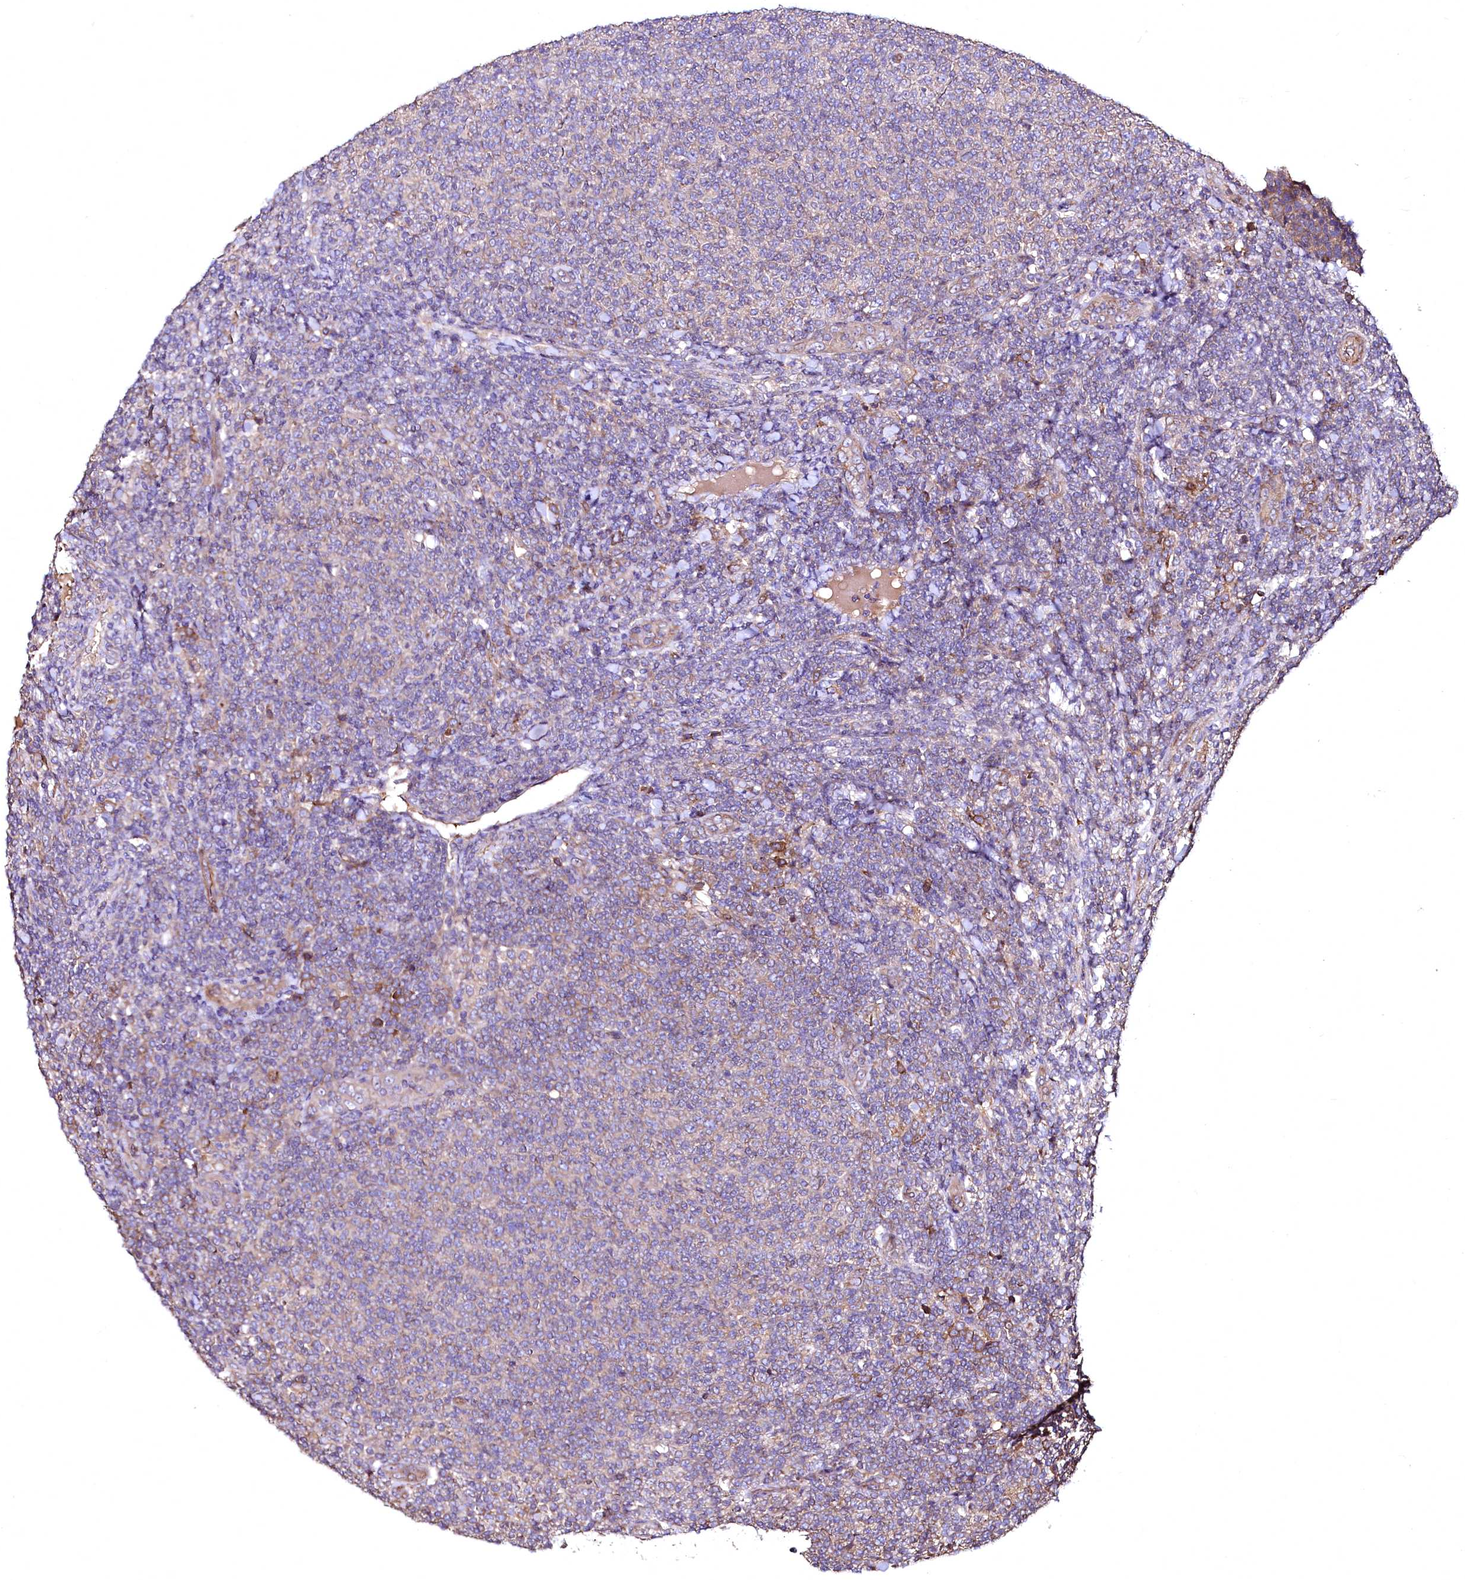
{"staining": {"intensity": "weak", "quantity": "25%-75%", "location": "cytoplasmic/membranous"}, "tissue": "lymphoma", "cell_type": "Tumor cells", "image_type": "cancer", "snomed": [{"axis": "morphology", "description": "Malignant lymphoma, non-Hodgkin's type, Low grade"}, {"axis": "topography", "description": "Lymph node"}], "caption": "Immunohistochemistry (IHC) of human malignant lymphoma, non-Hodgkin's type (low-grade) shows low levels of weak cytoplasmic/membranous staining in about 25%-75% of tumor cells.", "gene": "TBCEL", "patient": {"sex": "male", "age": 66}}